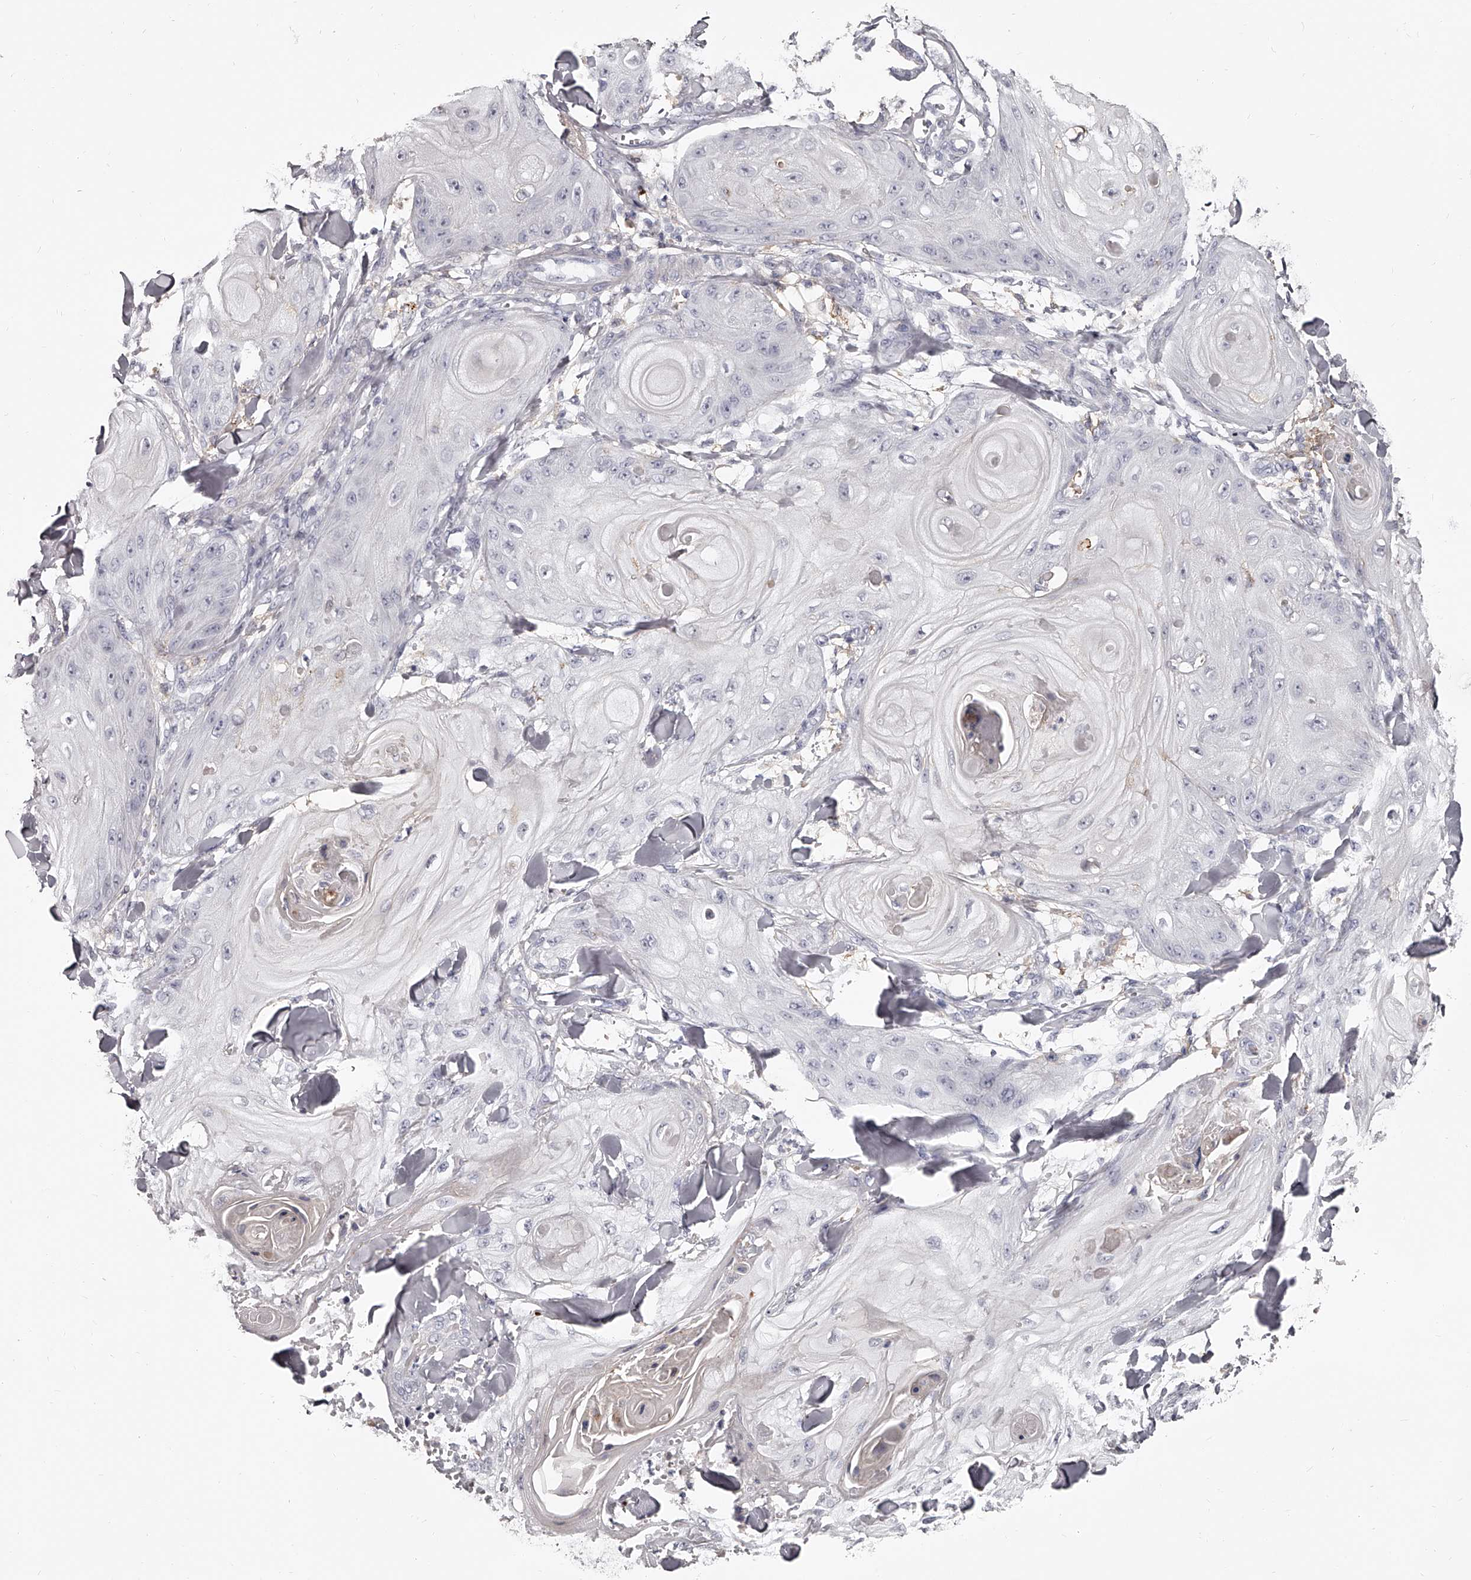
{"staining": {"intensity": "negative", "quantity": "none", "location": "none"}, "tissue": "skin cancer", "cell_type": "Tumor cells", "image_type": "cancer", "snomed": [{"axis": "morphology", "description": "Squamous cell carcinoma, NOS"}, {"axis": "topography", "description": "Skin"}], "caption": "A histopathology image of skin cancer stained for a protein displays no brown staining in tumor cells.", "gene": "PACSIN1", "patient": {"sex": "male", "age": 74}}